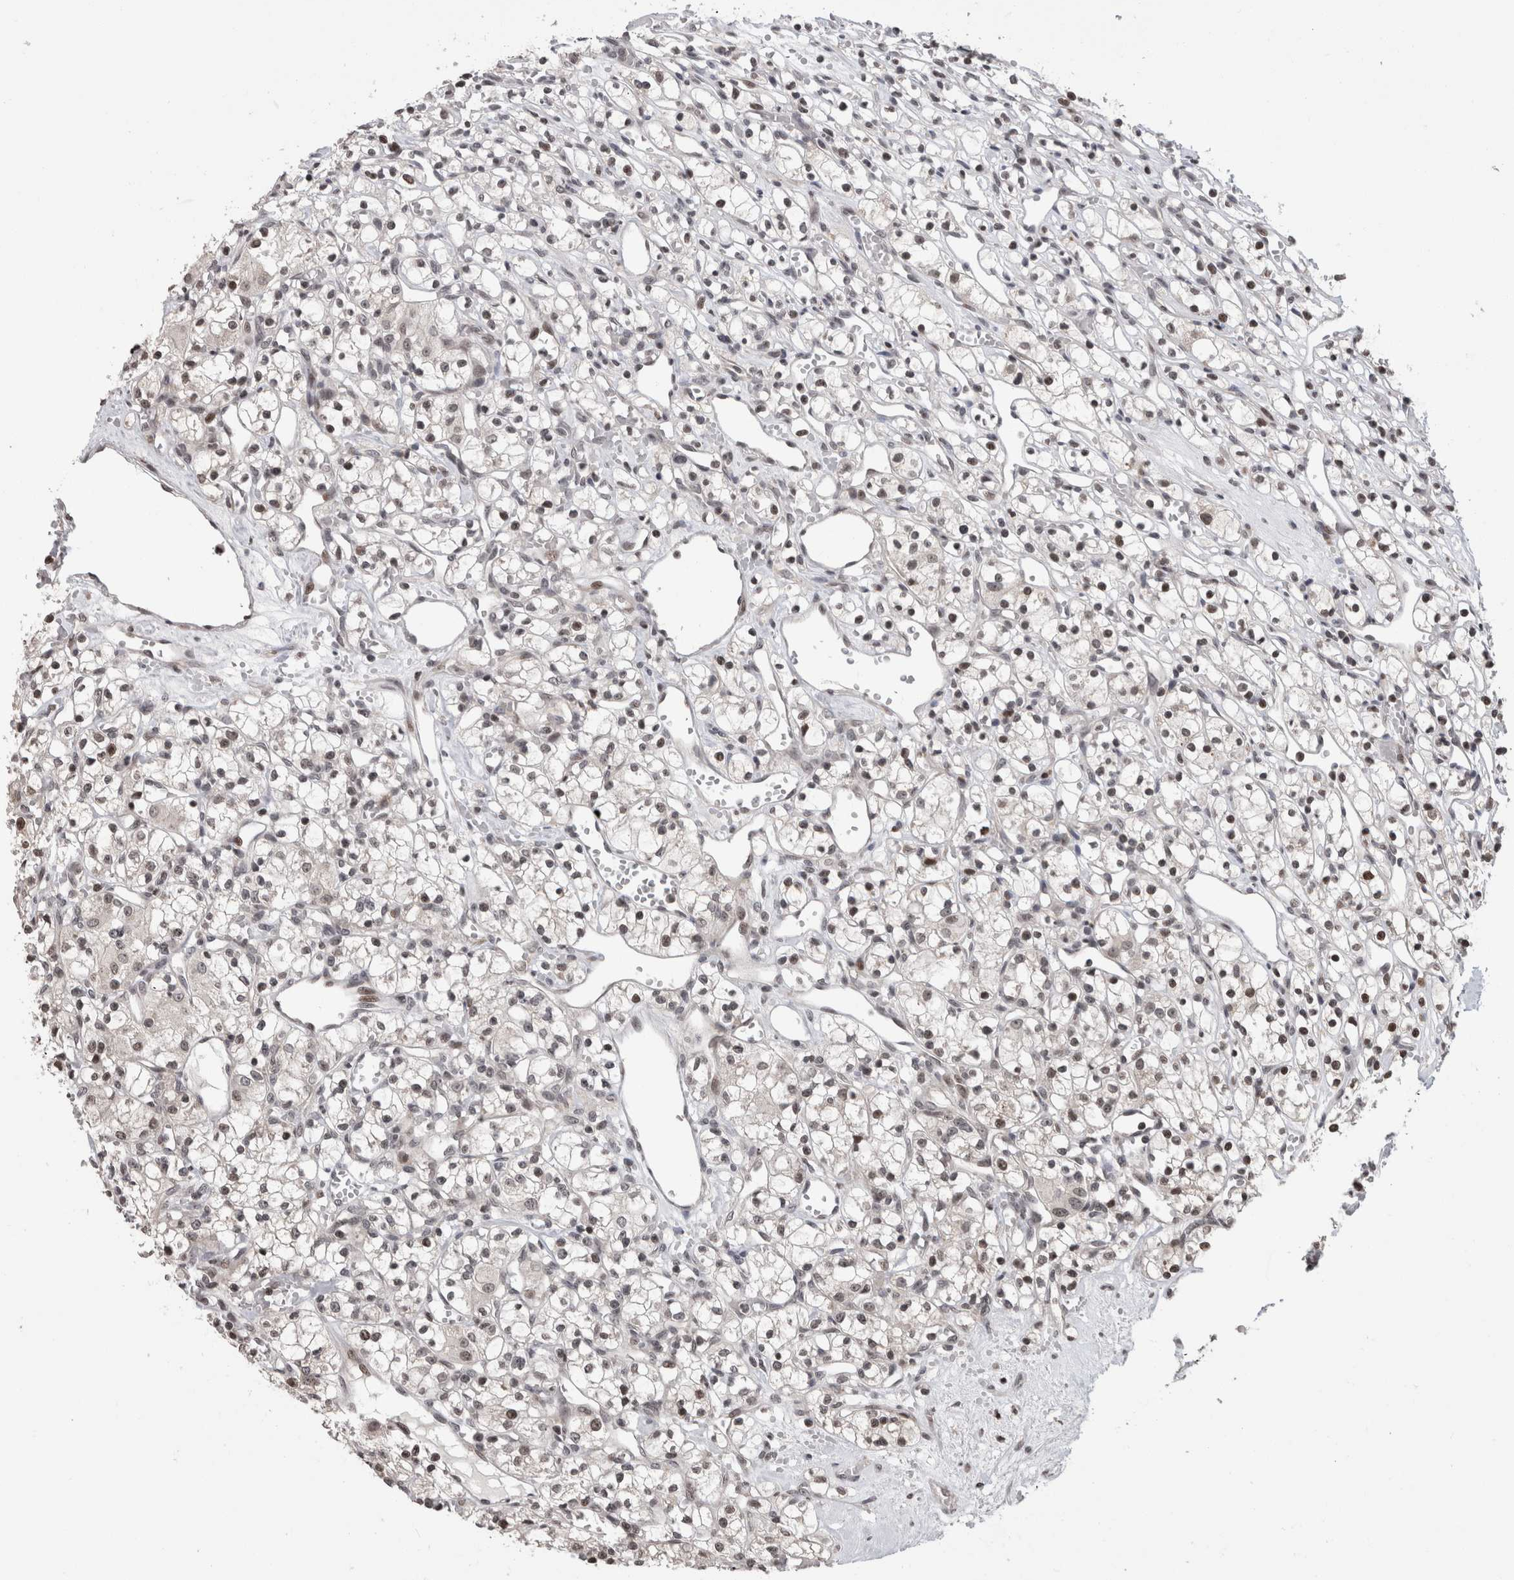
{"staining": {"intensity": "moderate", "quantity": "<25%", "location": "nuclear"}, "tissue": "renal cancer", "cell_type": "Tumor cells", "image_type": "cancer", "snomed": [{"axis": "morphology", "description": "Adenocarcinoma, NOS"}, {"axis": "topography", "description": "Kidney"}], "caption": "Immunohistochemistry micrograph of human renal cancer stained for a protein (brown), which exhibits low levels of moderate nuclear staining in about <25% of tumor cells.", "gene": "ZBTB11", "patient": {"sex": "female", "age": 59}}